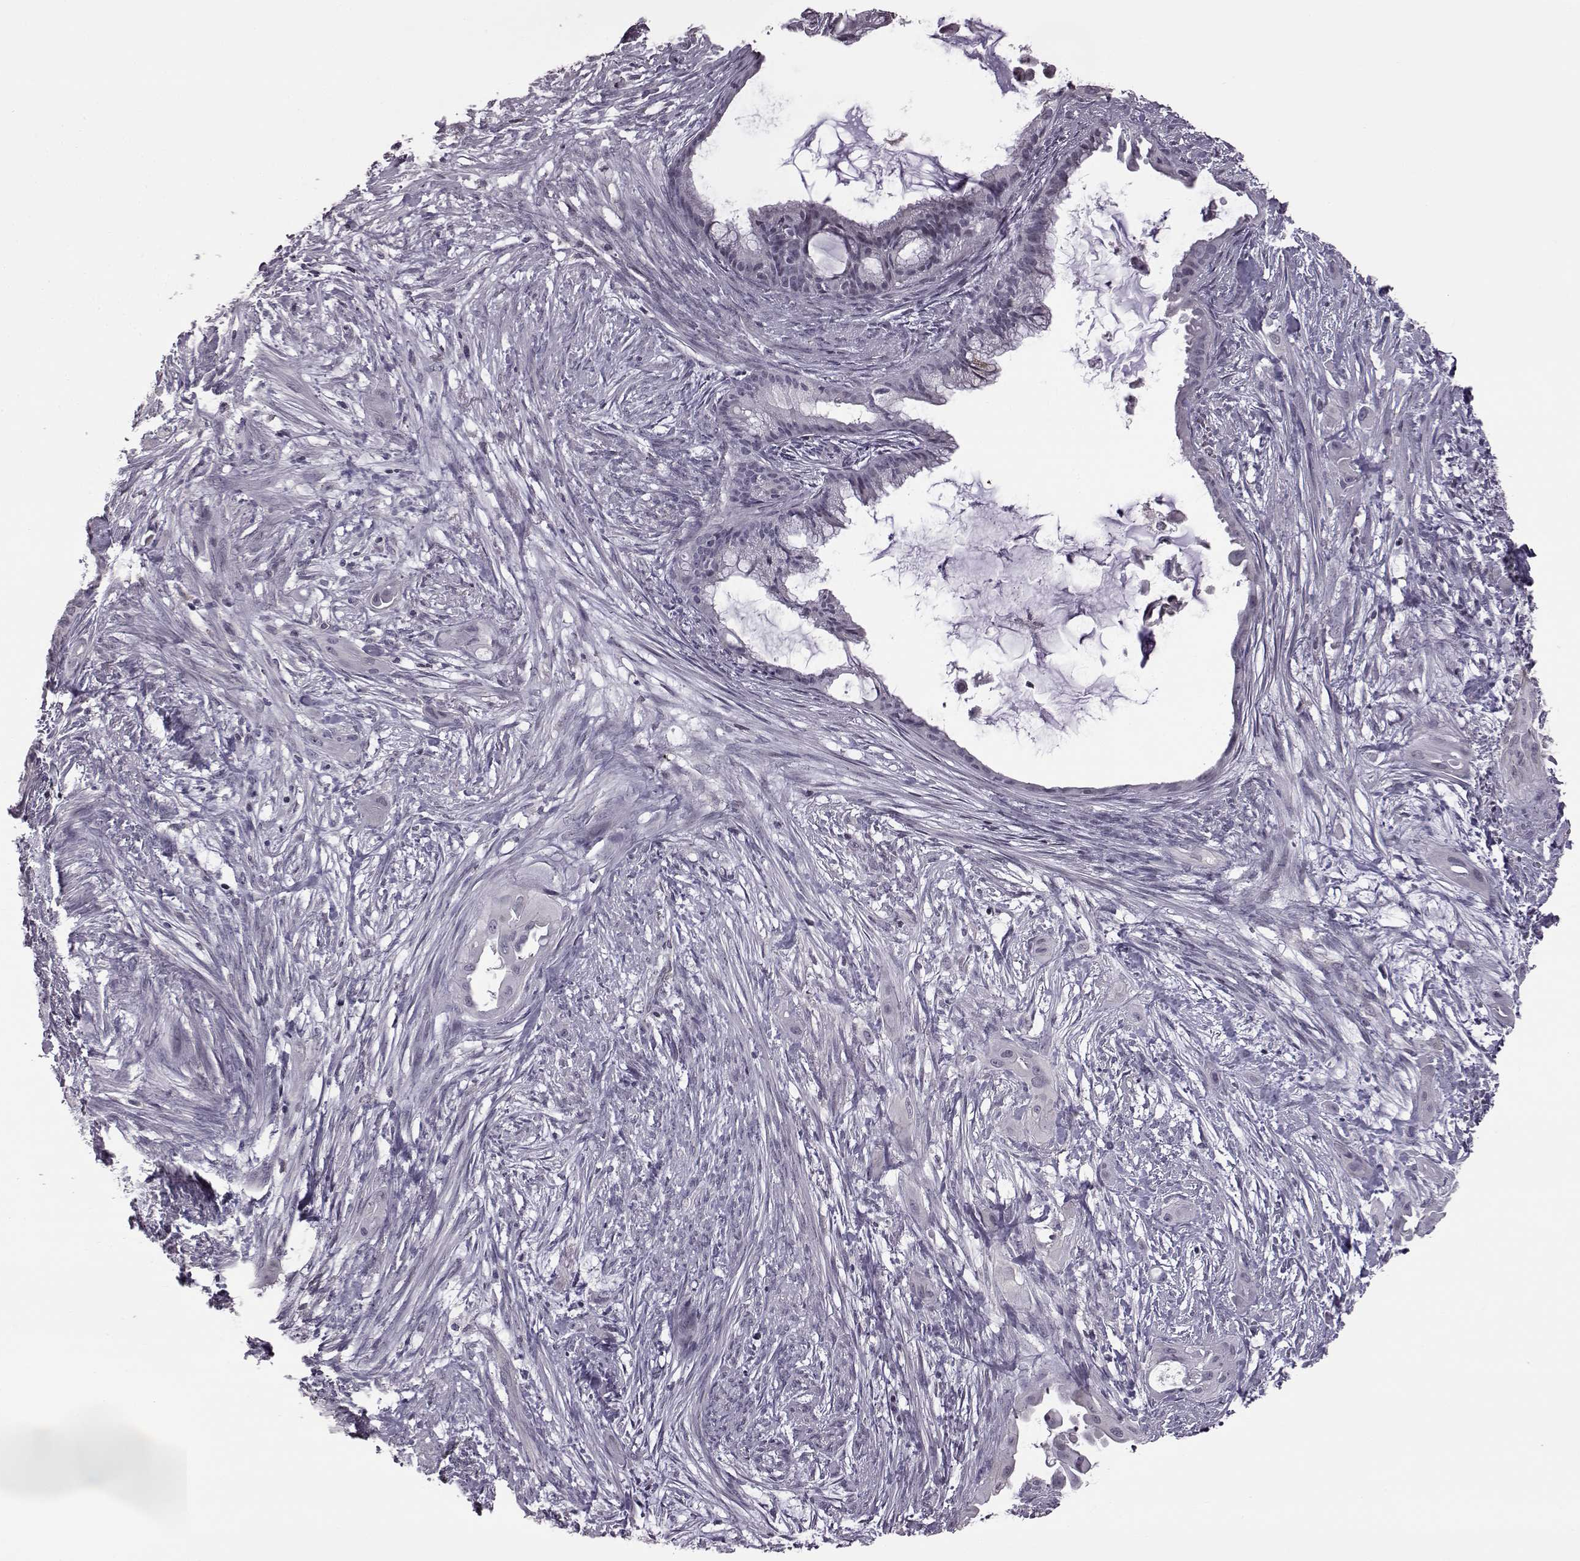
{"staining": {"intensity": "negative", "quantity": "none", "location": "none"}, "tissue": "endometrial cancer", "cell_type": "Tumor cells", "image_type": "cancer", "snomed": [{"axis": "morphology", "description": "Adenocarcinoma, NOS"}, {"axis": "topography", "description": "Endometrium"}], "caption": "Immunohistochemistry histopathology image of endometrial adenocarcinoma stained for a protein (brown), which exhibits no staining in tumor cells.", "gene": "GAL", "patient": {"sex": "female", "age": 86}}